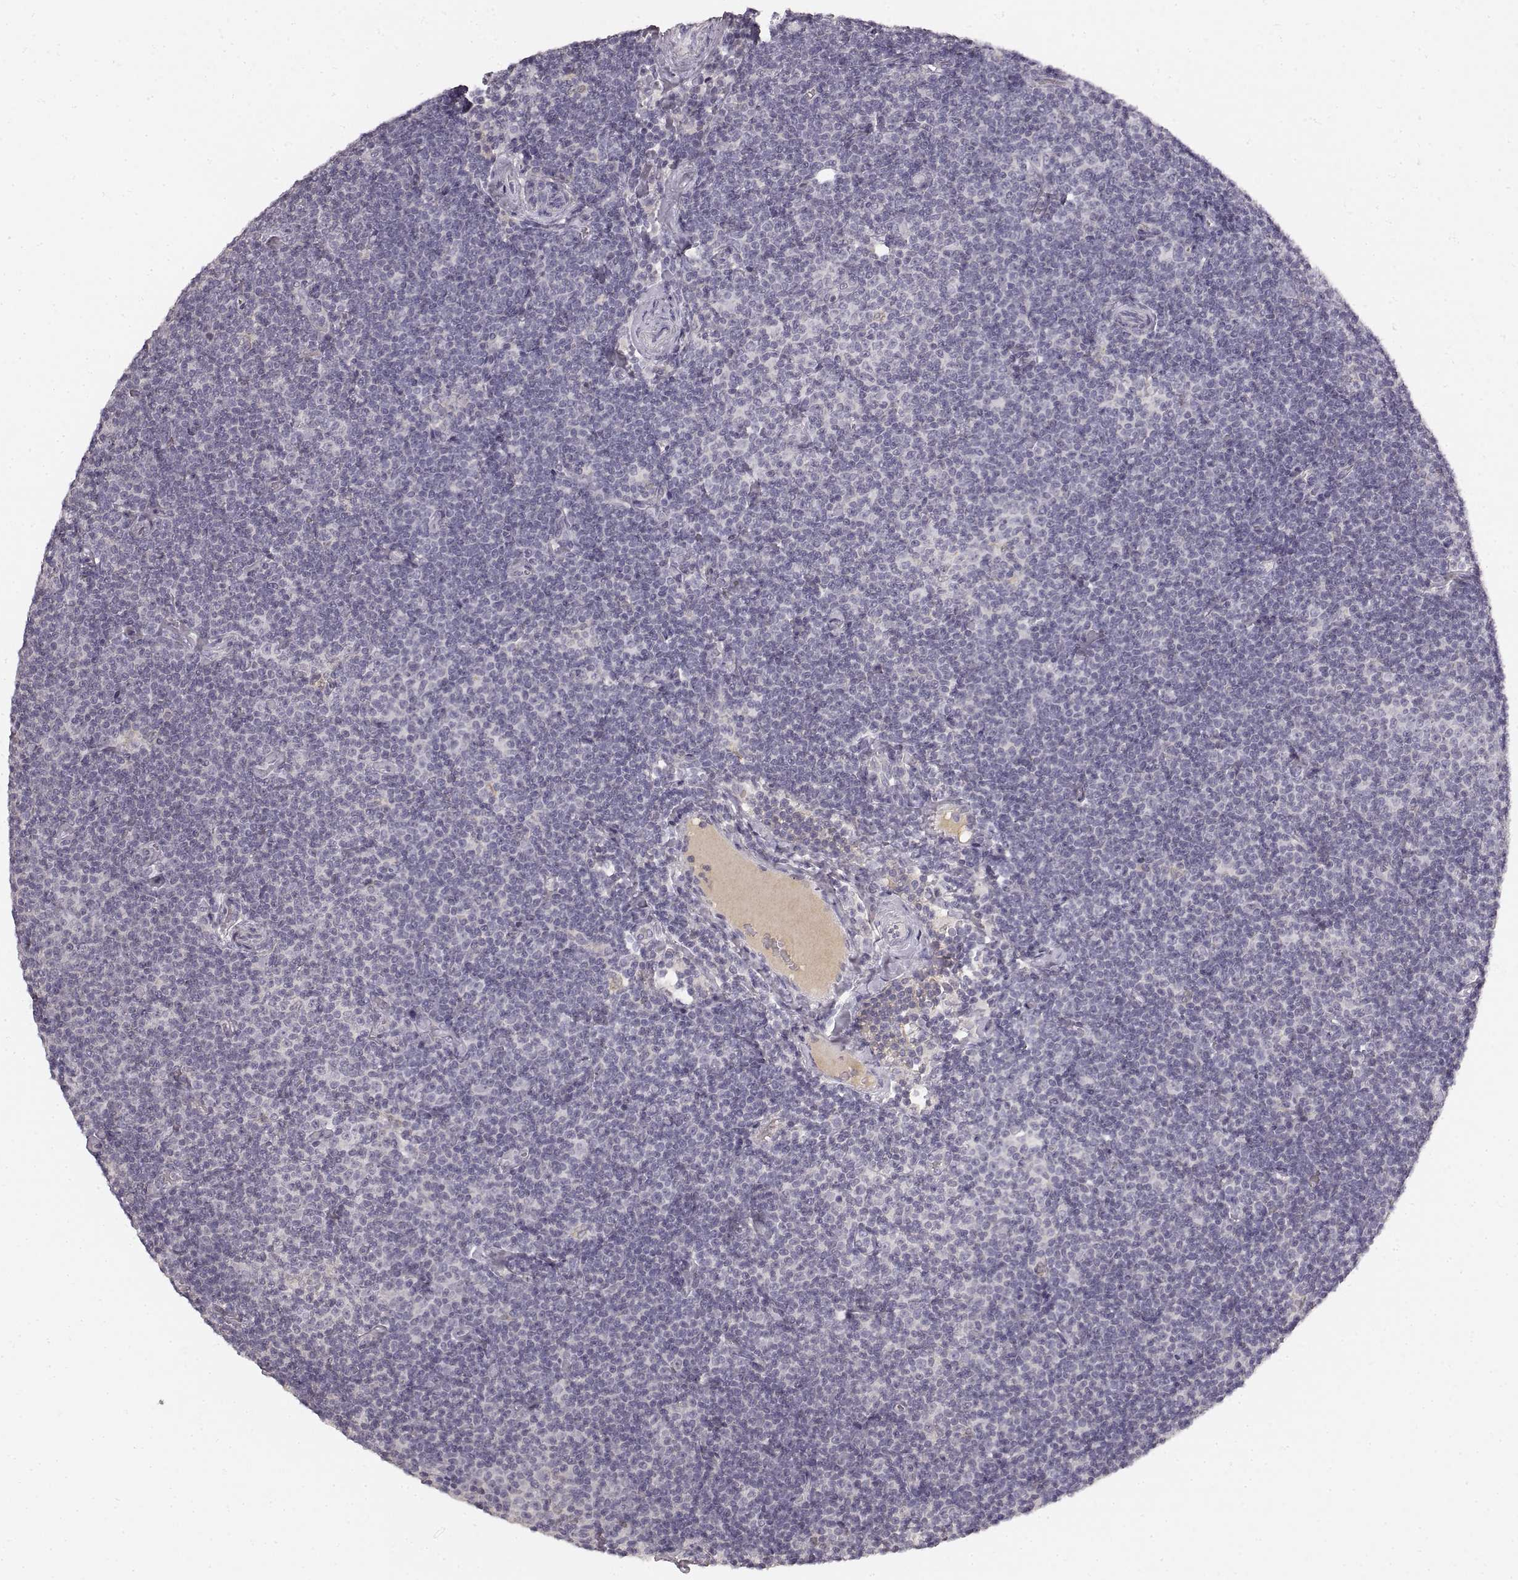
{"staining": {"intensity": "negative", "quantity": "none", "location": "none"}, "tissue": "lymphoma", "cell_type": "Tumor cells", "image_type": "cancer", "snomed": [{"axis": "morphology", "description": "Malignant lymphoma, non-Hodgkin's type, Low grade"}, {"axis": "topography", "description": "Lymph node"}], "caption": "This is an IHC histopathology image of lymphoma. There is no expression in tumor cells.", "gene": "RUNDC3A", "patient": {"sex": "male", "age": 81}}